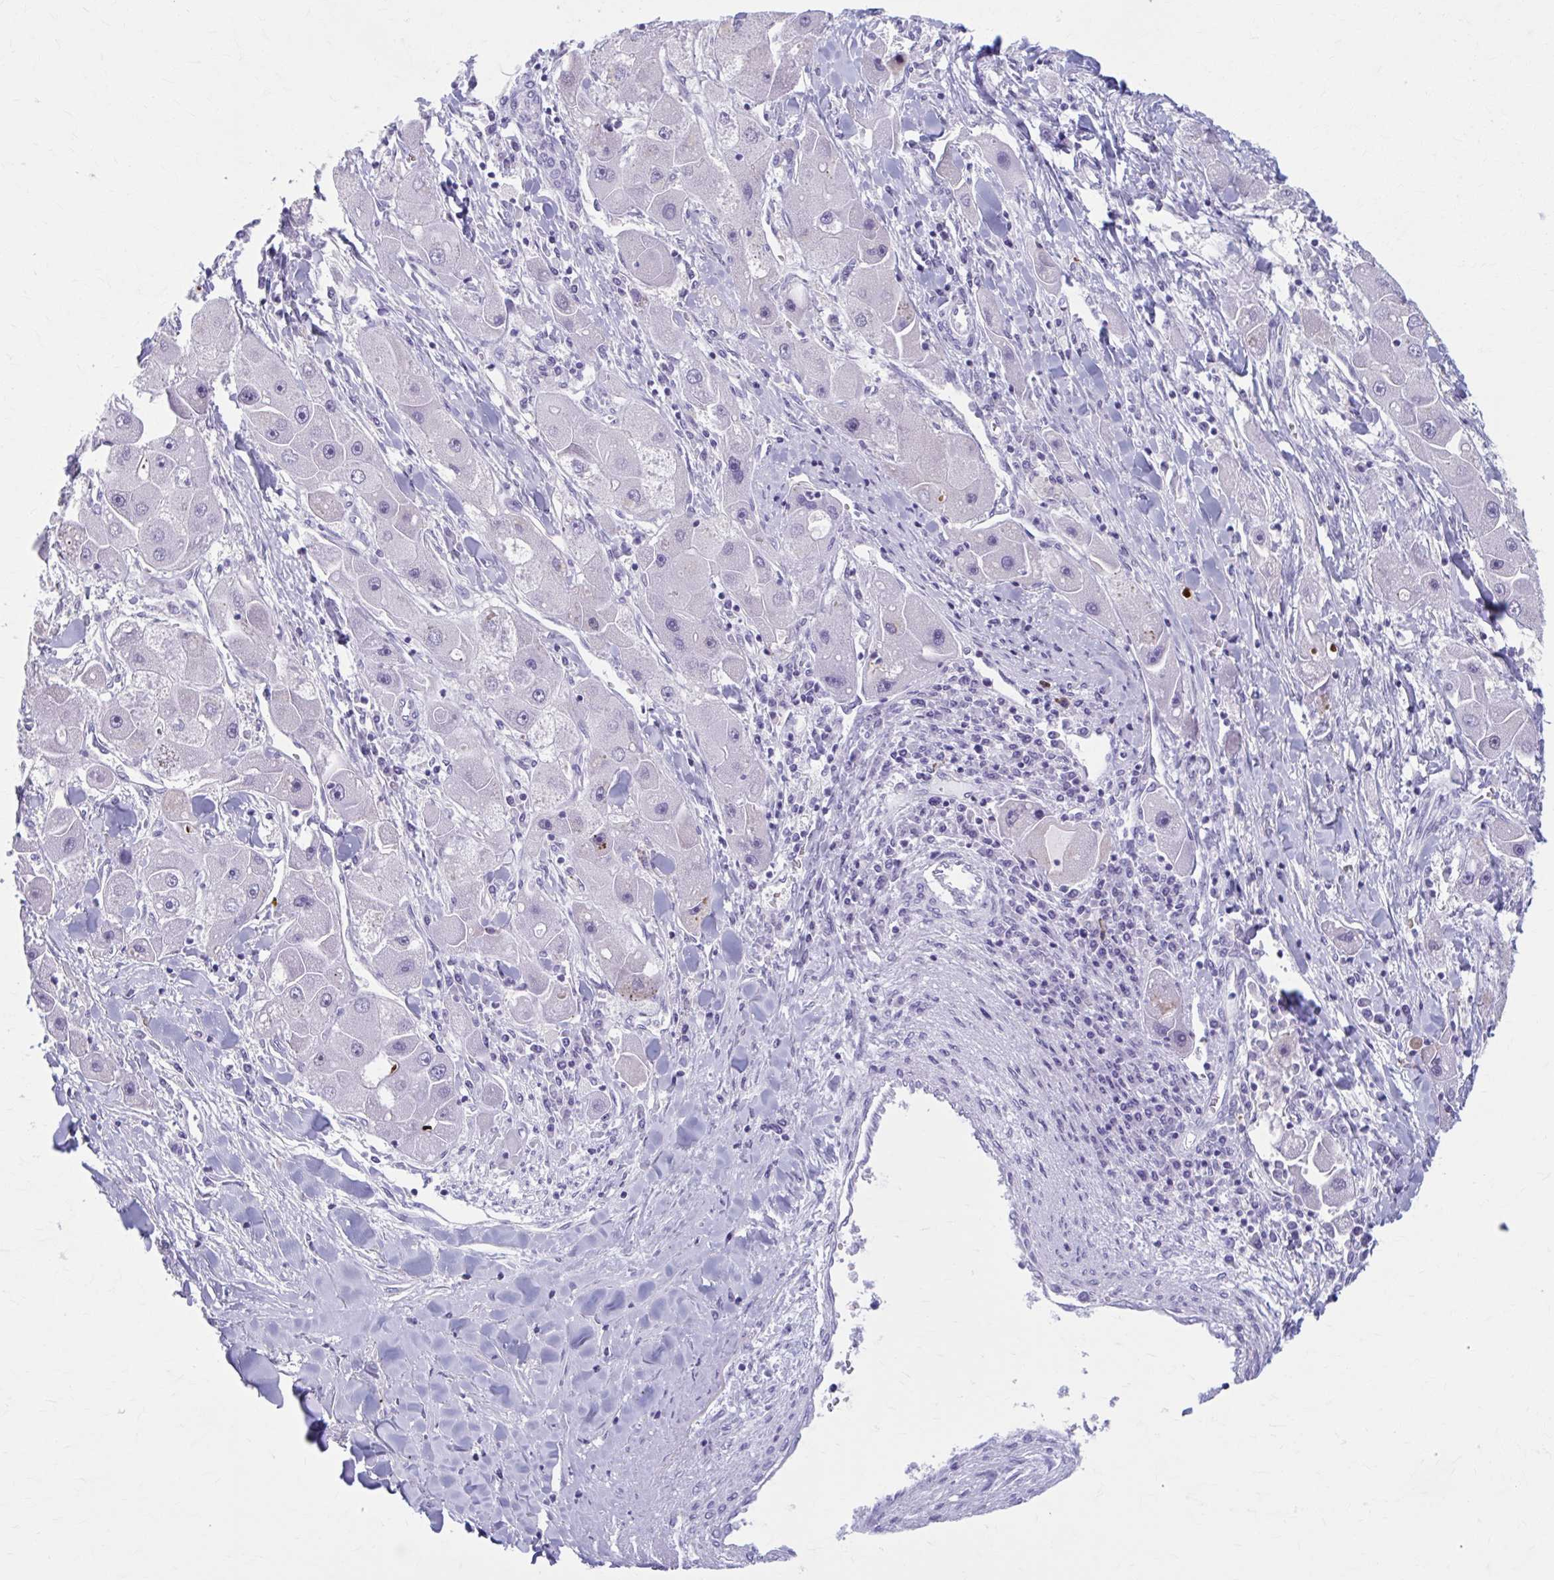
{"staining": {"intensity": "negative", "quantity": "none", "location": "none"}, "tissue": "liver cancer", "cell_type": "Tumor cells", "image_type": "cancer", "snomed": [{"axis": "morphology", "description": "Carcinoma, Hepatocellular, NOS"}, {"axis": "topography", "description": "Liver"}], "caption": "The micrograph exhibits no significant positivity in tumor cells of liver cancer (hepatocellular carcinoma). Nuclei are stained in blue.", "gene": "KCNE2", "patient": {"sex": "male", "age": 24}}